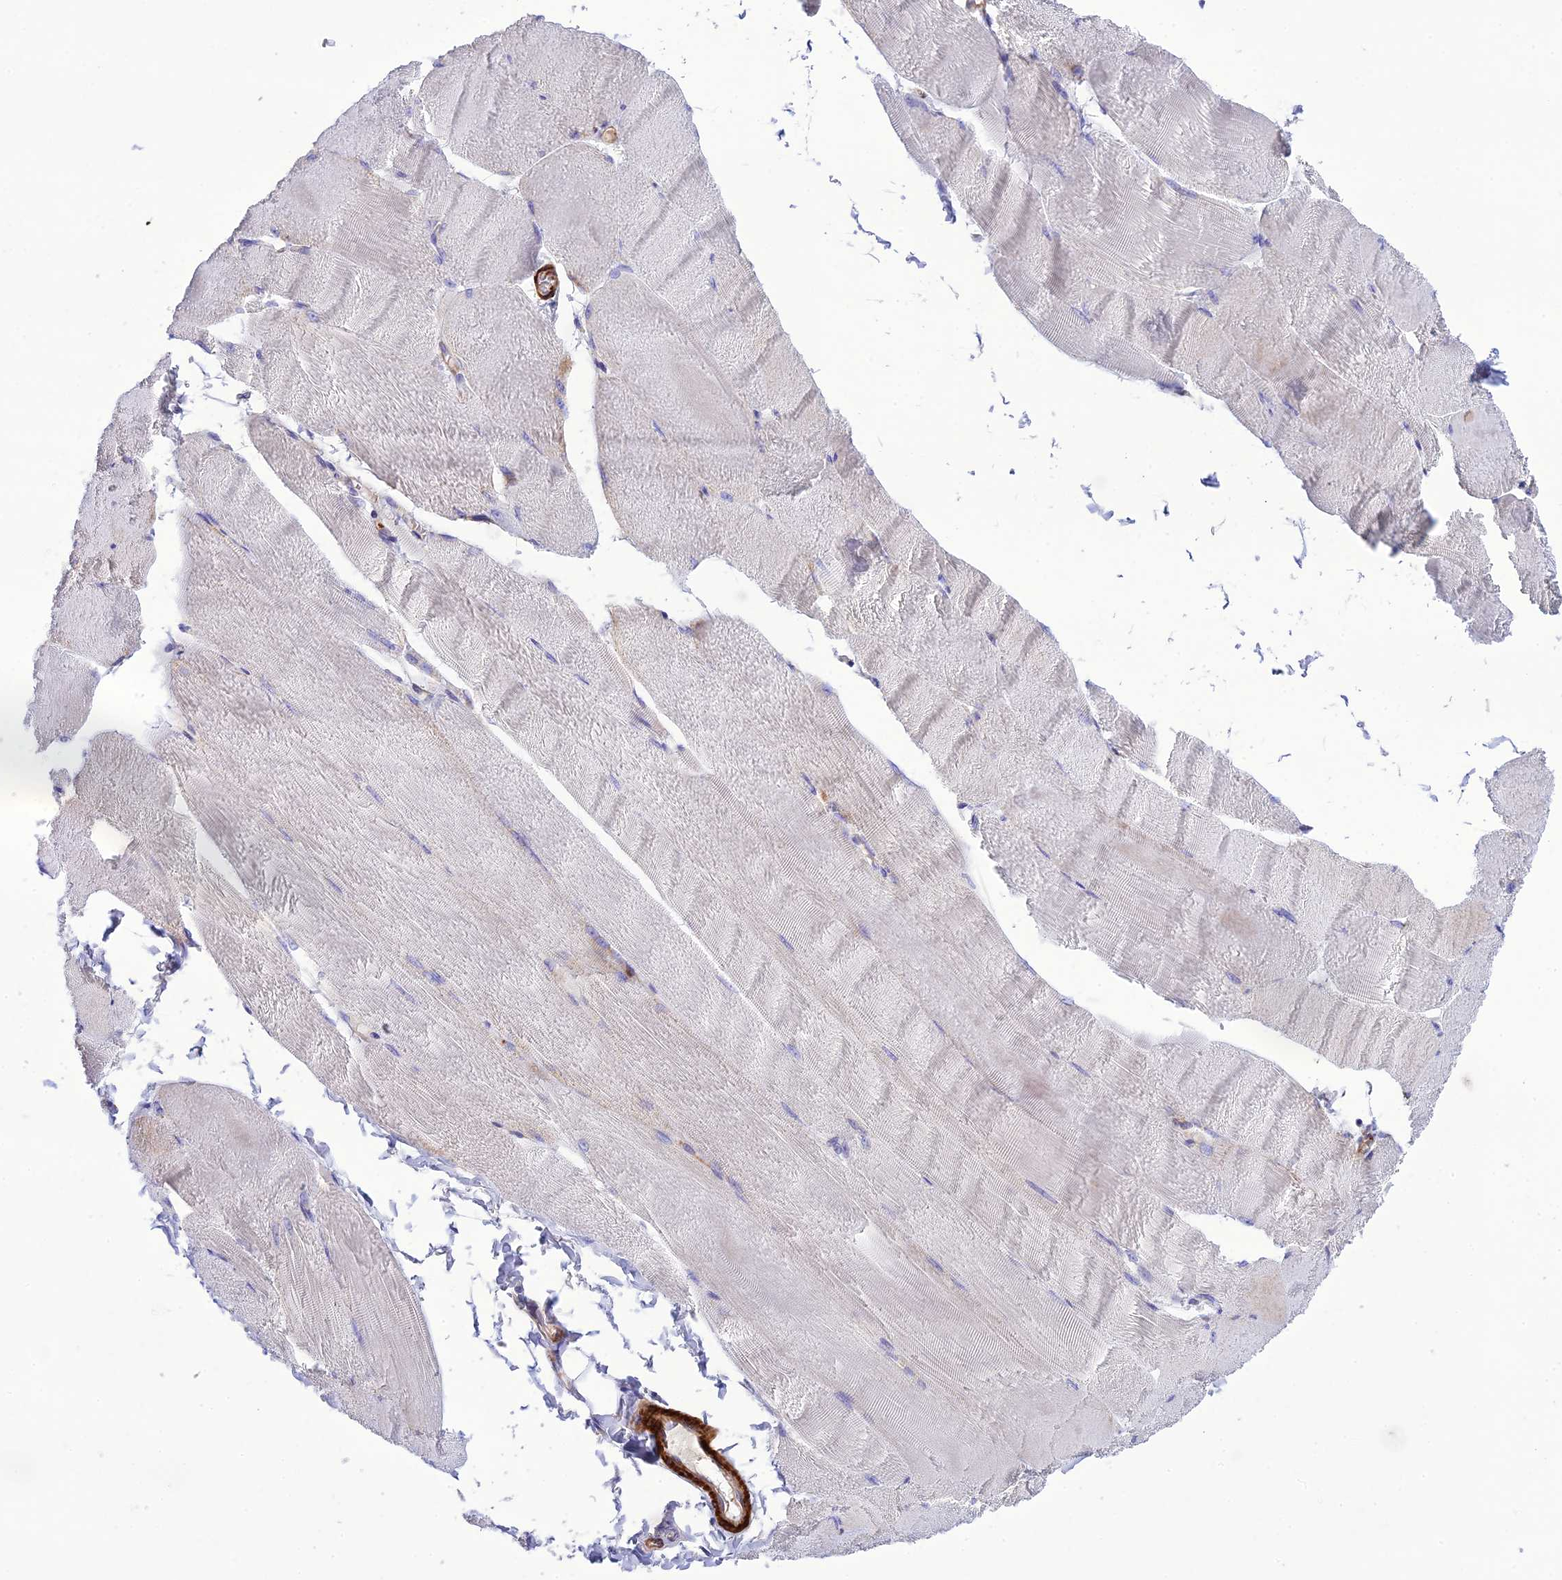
{"staining": {"intensity": "weak", "quantity": "<25%", "location": "cytoplasmic/membranous"}, "tissue": "skeletal muscle", "cell_type": "Myocytes", "image_type": "normal", "snomed": [{"axis": "morphology", "description": "Normal tissue, NOS"}, {"axis": "morphology", "description": "Basal cell carcinoma"}, {"axis": "topography", "description": "Skeletal muscle"}], "caption": "The IHC photomicrograph has no significant positivity in myocytes of skeletal muscle. The staining was performed using DAB (3,3'-diaminobenzidine) to visualize the protein expression in brown, while the nuclei were stained in blue with hematoxylin (Magnification: 20x).", "gene": "FRA10AC1", "patient": {"sex": "female", "age": 64}}